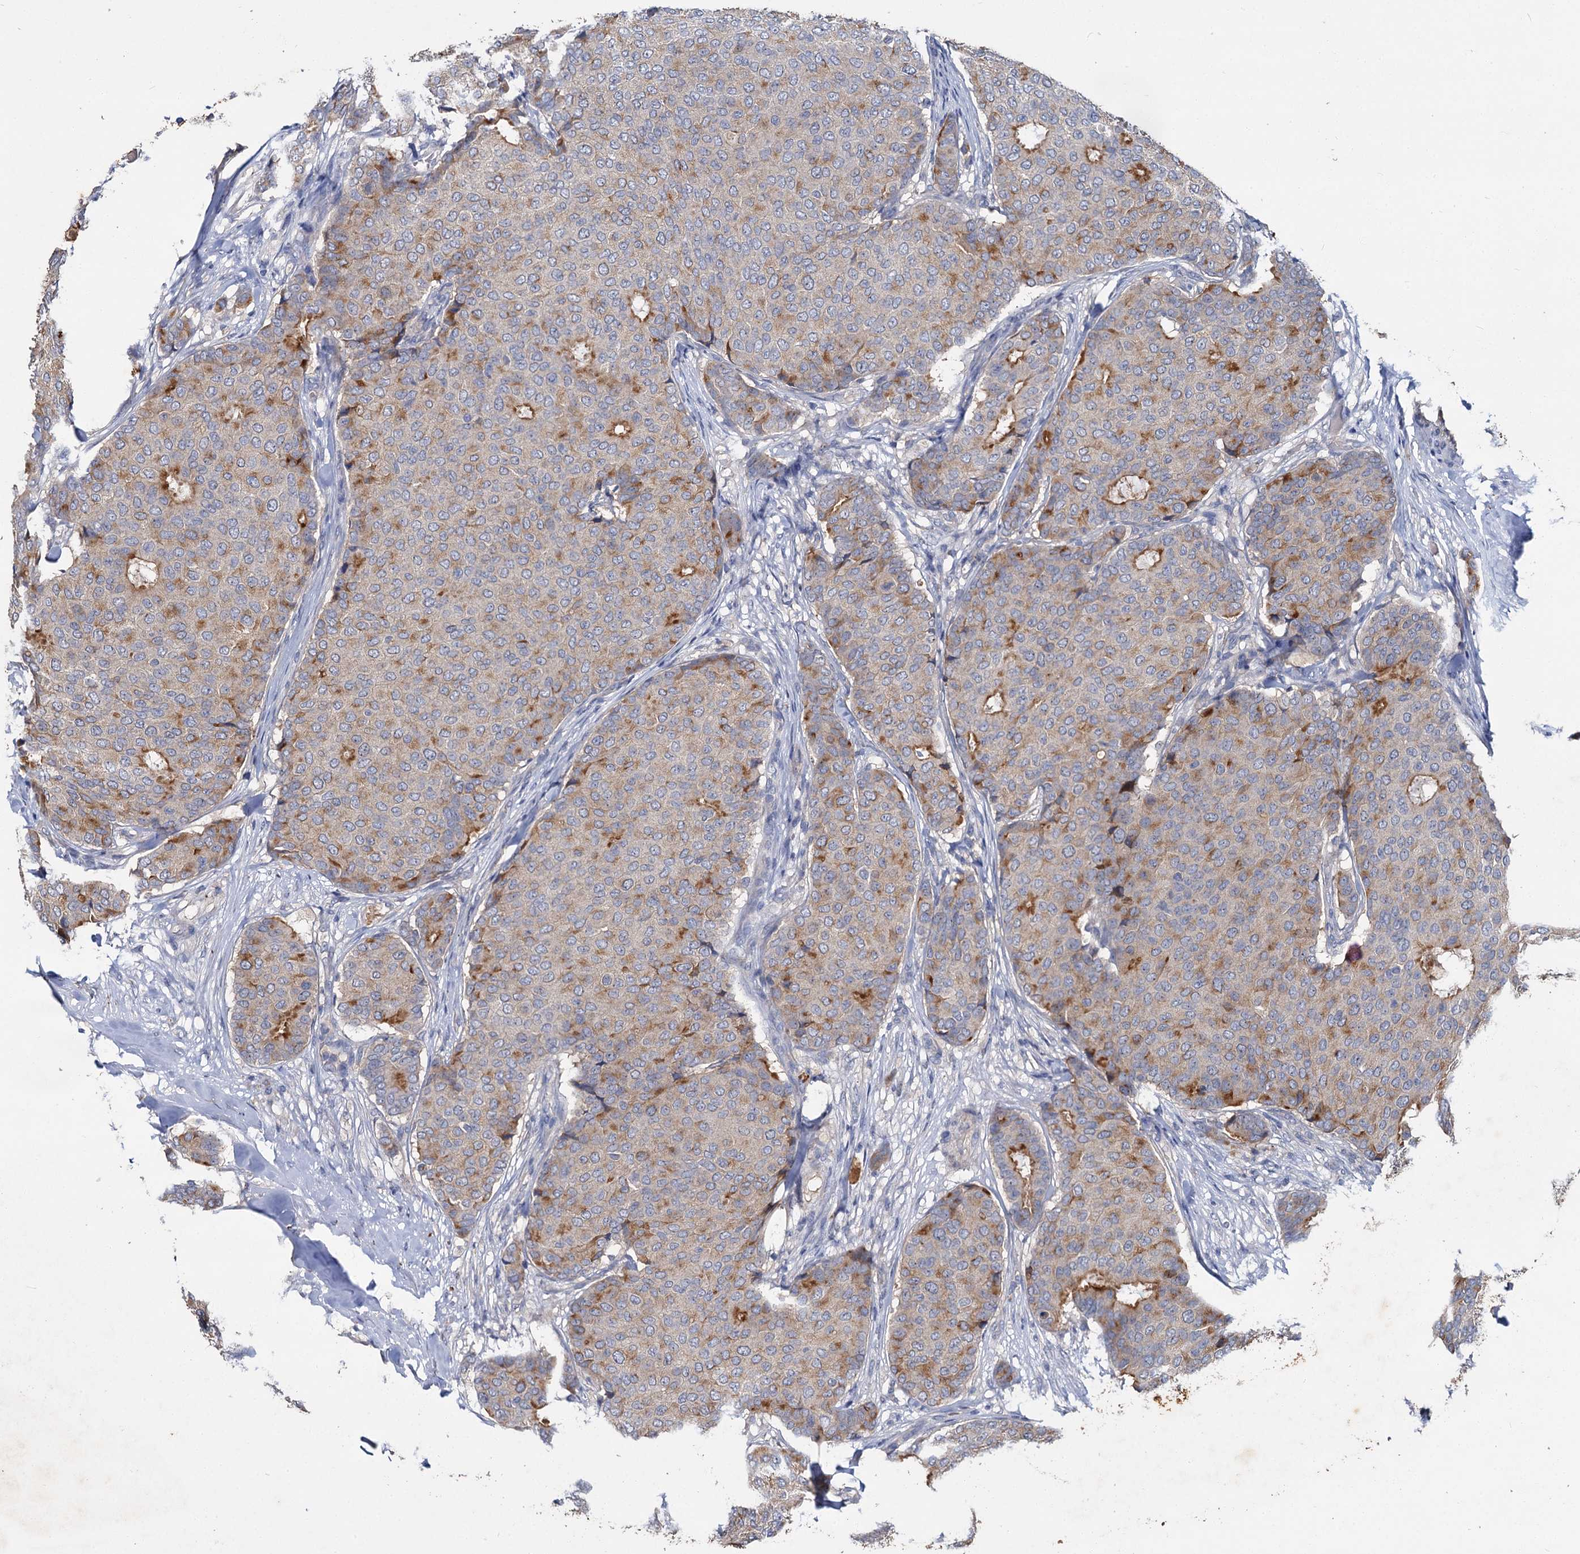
{"staining": {"intensity": "moderate", "quantity": "<25%", "location": "cytoplasmic/membranous"}, "tissue": "breast cancer", "cell_type": "Tumor cells", "image_type": "cancer", "snomed": [{"axis": "morphology", "description": "Duct carcinoma"}, {"axis": "topography", "description": "Breast"}], "caption": "A histopathology image showing moderate cytoplasmic/membranous positivity in approximately <25% of tumor cells in infiltrating ductal carcinoma (breast), as visualized by brown immunohistochemical staining.", "gene": "ATP9A", "patient": {"sex": "female", "age": 75}}